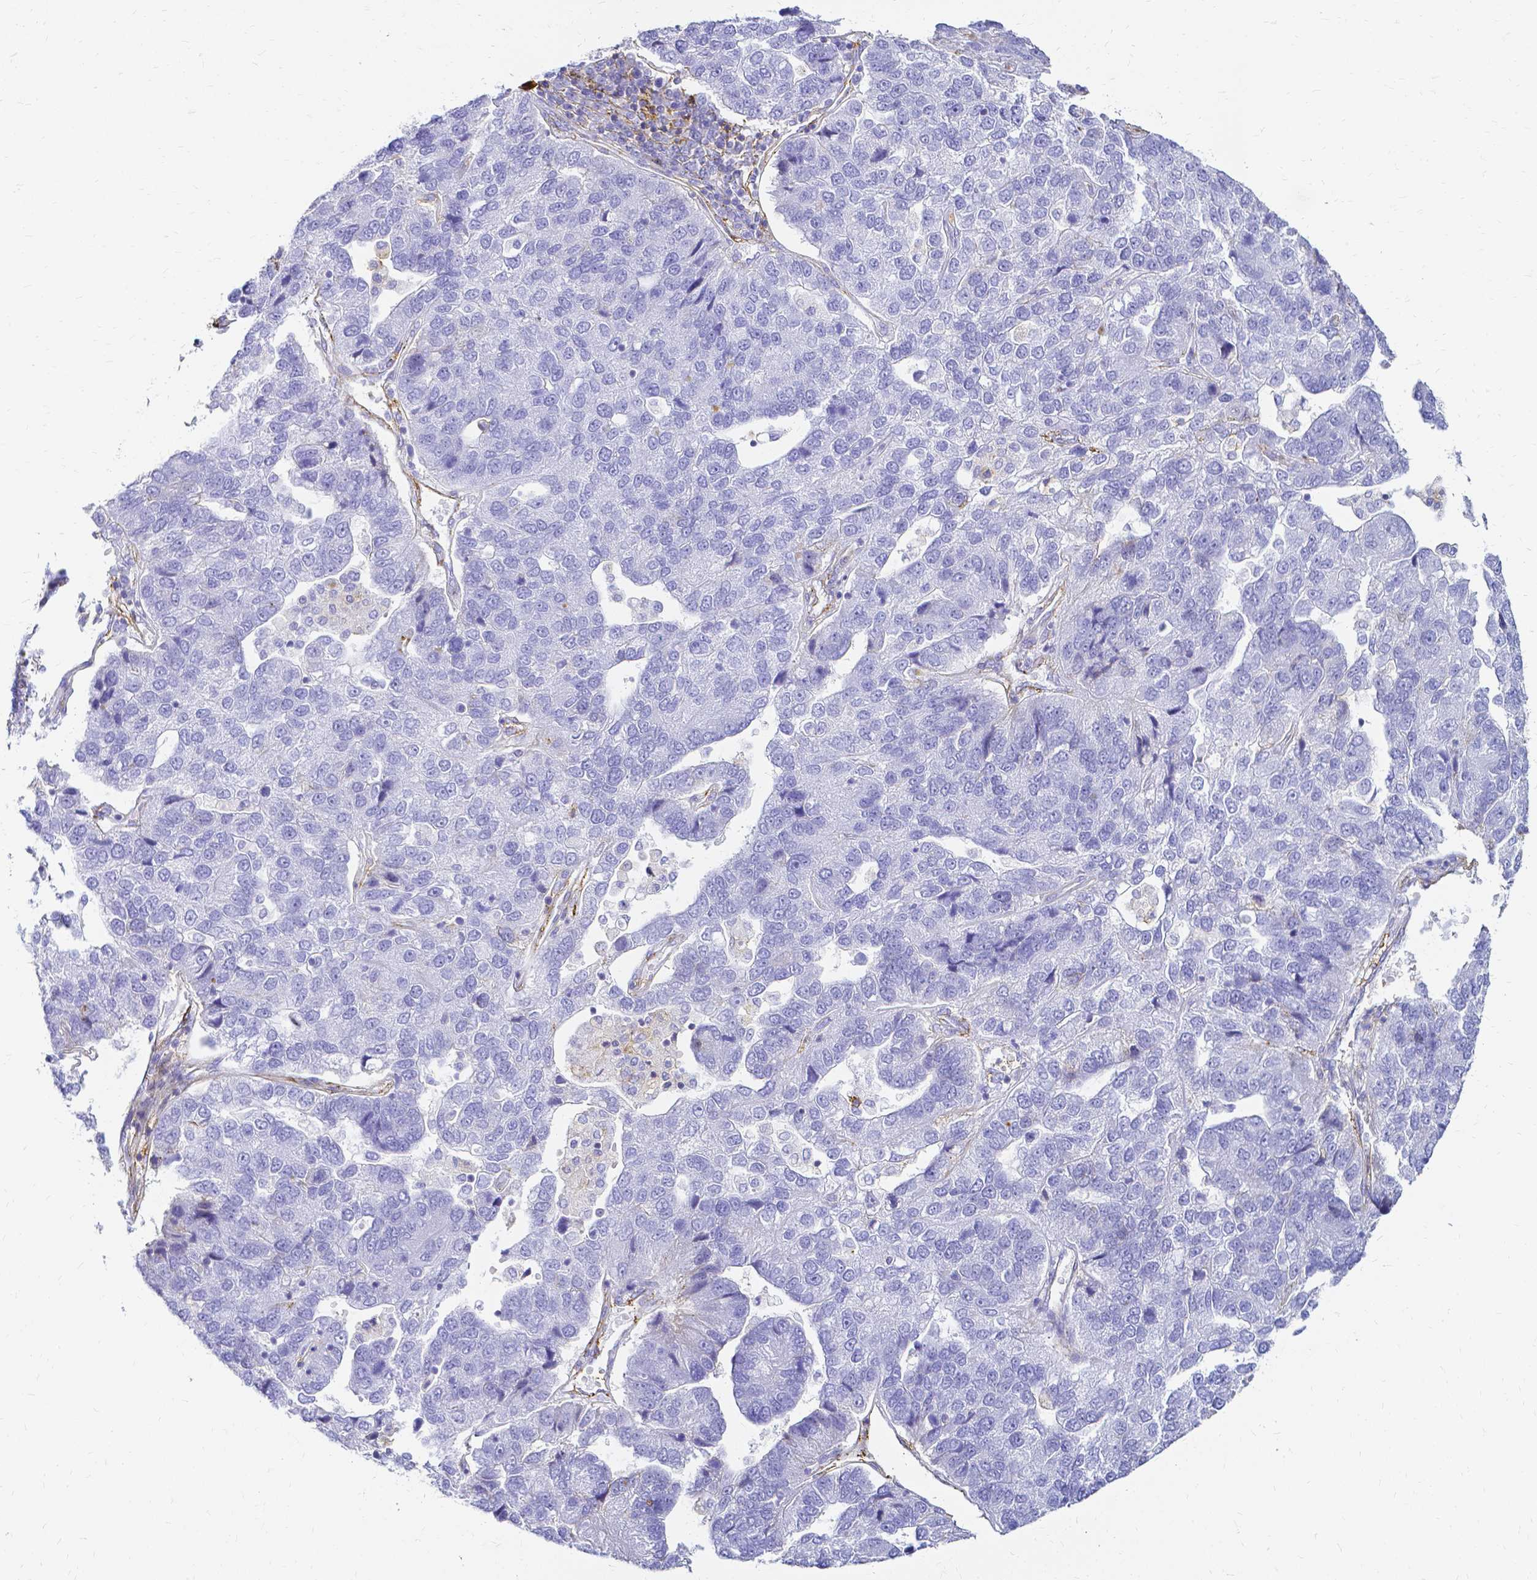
{"staining": {"intensity": "negative", "quantity": "none", "location": "none"}, "tissue": "pancreatic cancer", "cell_type": "Tumor cells", "image_type": "cancer", "snomed": [{"axis": "morphology", "description": "Adenocarcinoma, NOS"}, {"axis": "topography", "description": "Pancreas"}], "caption": "Immunohistochemistry micrograph of neoplastic tissue: pancreatic adenocarcinoma stained with DAB (3,3'-diaminobenzidine) shows no significant protein expression in tumor cells. (DAB (3,3'-diaminobenzidine) IHC with hematoxylin counter stain).", "gene": "HSPA12A", "patient": {"sex": "female", "age": 61}}